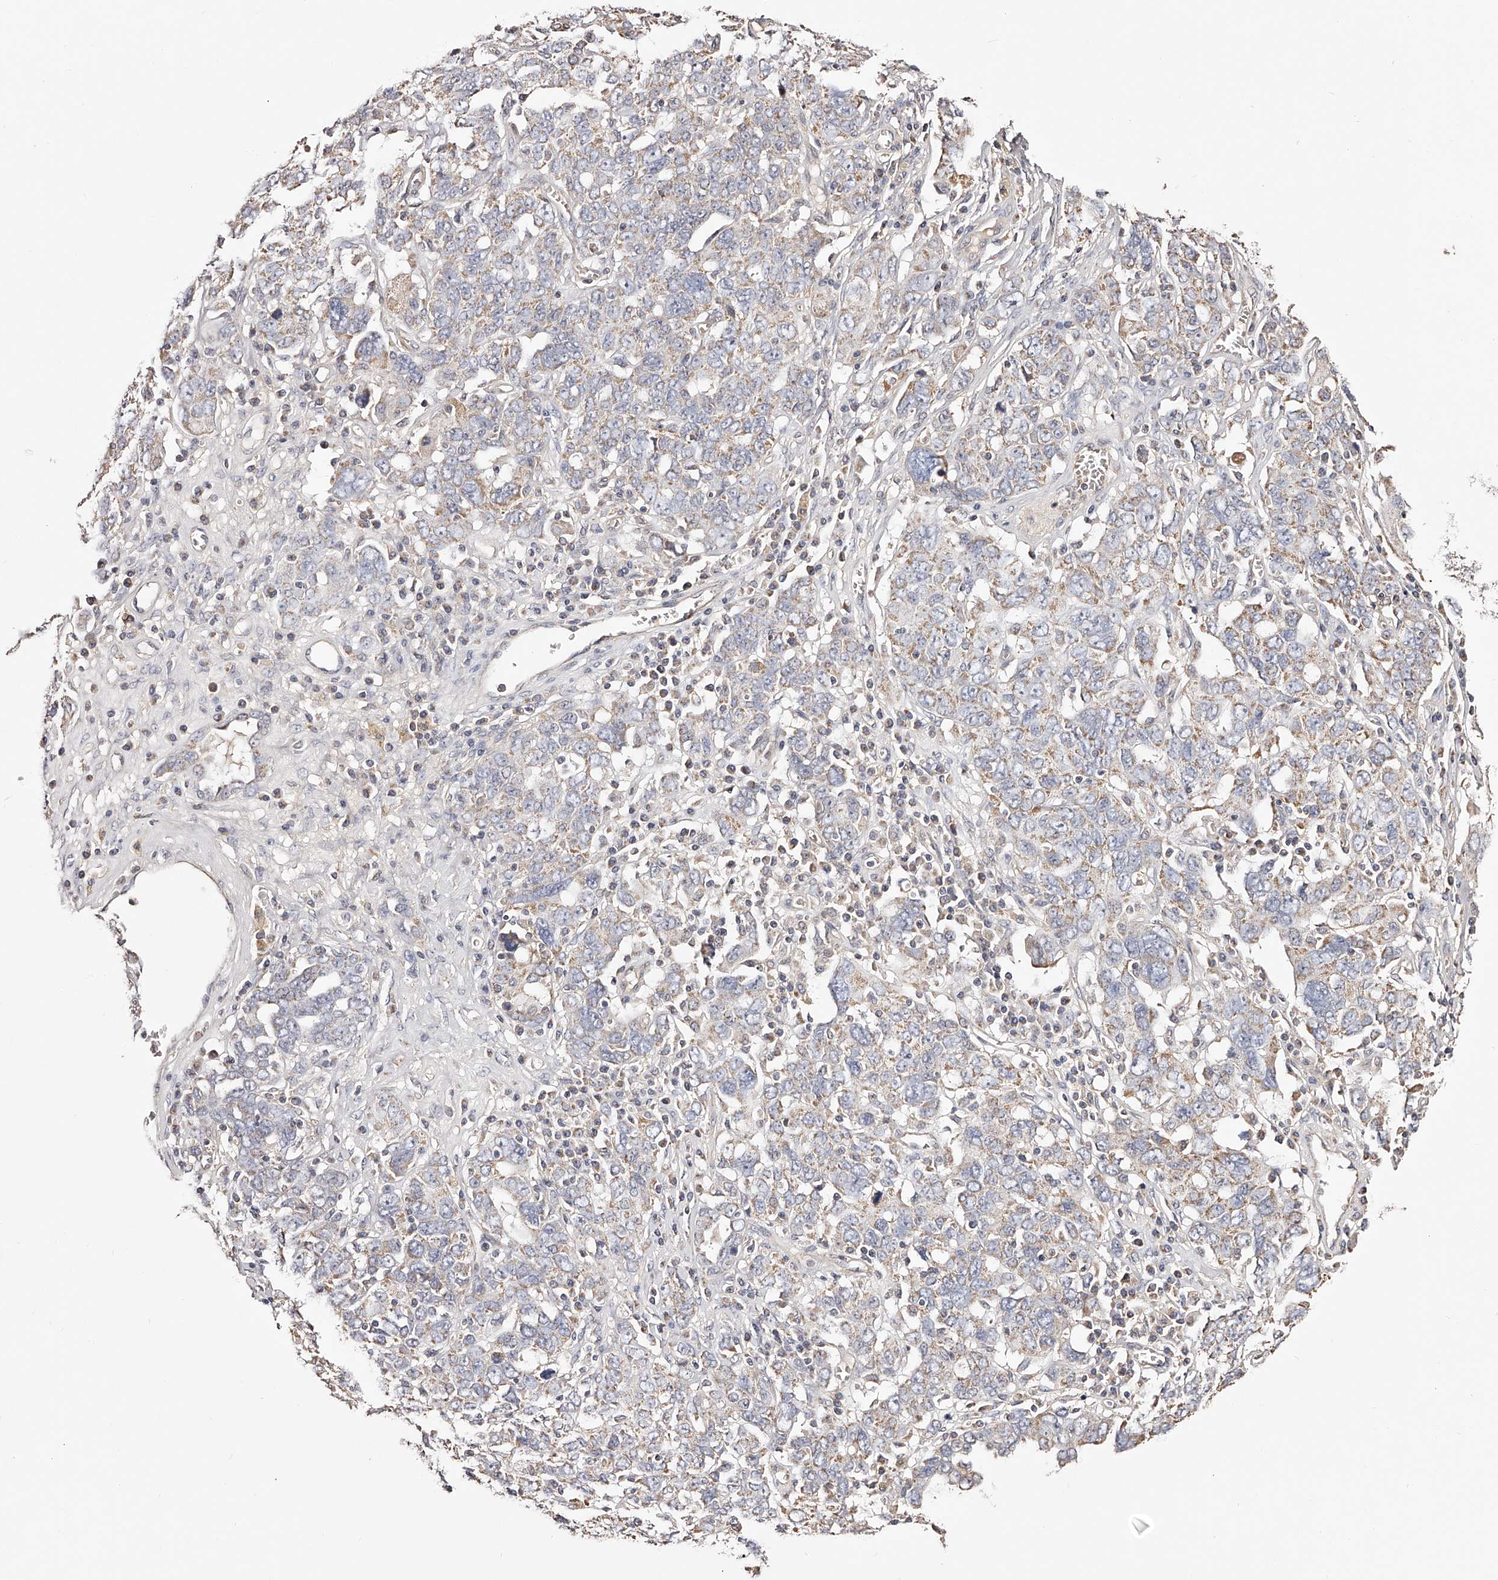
{"staining": {"intensity": "negative", "quantity": "none", "location": "none"}, "tissue": "ovarian cancer", "cell_type": "Tumor cells", "image_type": "cancer", "snomed": [{"axis": "morphology", "description": "Carcinoma, endometroid"}, {"axis": "topography", "description": "Ovary"}], "caption": "The immunohistochemistry histopathology image has no significant expression in tumor cells of ovarian cancer (endometroid carcinoma) tissue.", "gene": "USP21", "patient": {"sex": "female", "age": 62}}